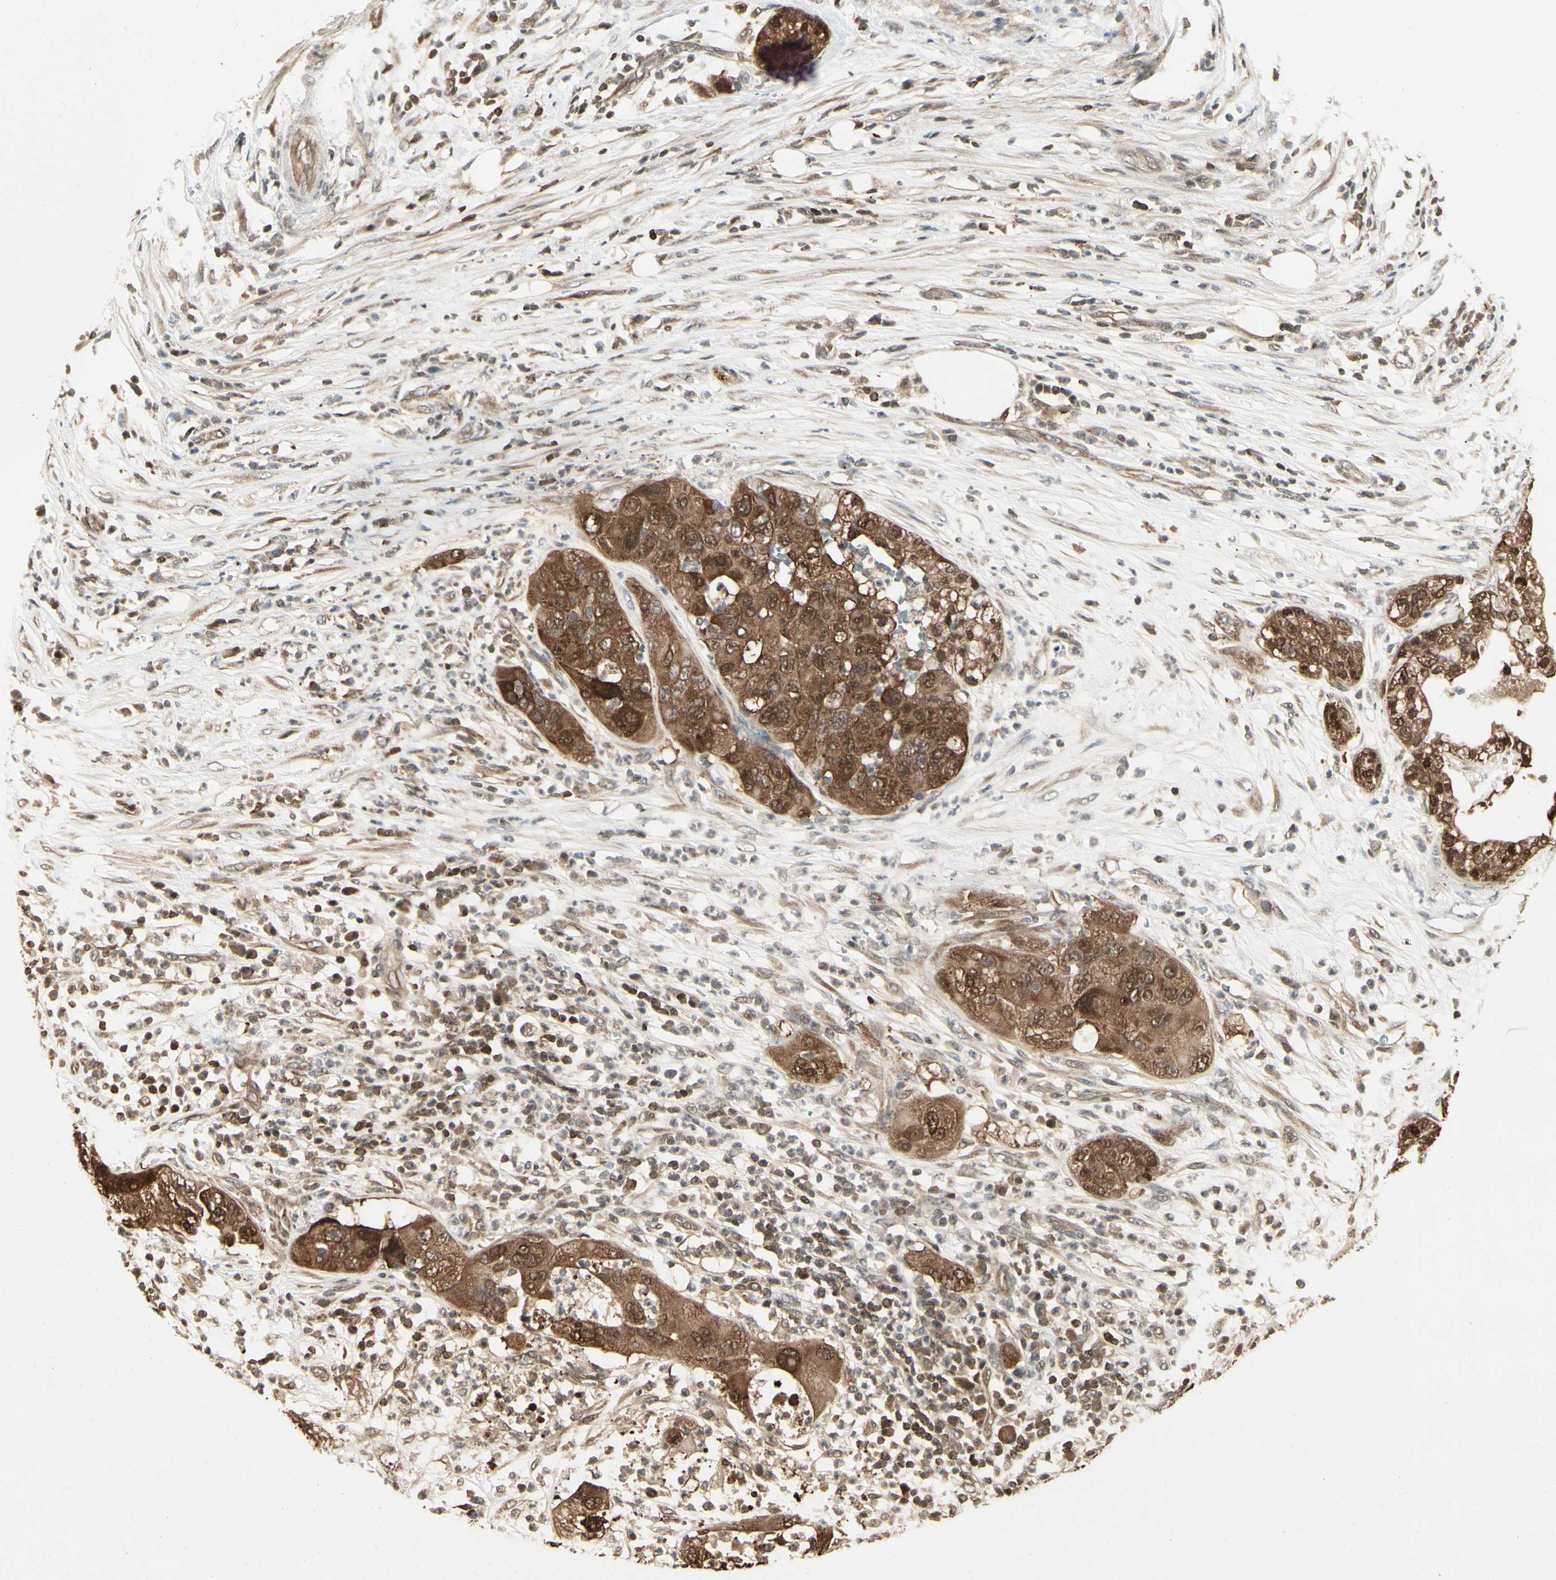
{"staining": {"intensity": "strong", "quantity": ">75%", "location": "cytoplasmic/membranous,nuclear"}, "tissue": "pancreatic cancer", "cell_type": "Tumor cells", "image_type": "cancer", "snomed": [{"axis": "morphology", "description": "Adenocarcinoma, NOS"}, {"axis": "topography", "description": "Pancreas"}], "caption": "Immunohistochemical staining of pancreatic cancer demonstrates high levels of strong cytoplasmic/membranous and nuclear protein positivity in approximately >75% of tumor cells. The staining was performed using DAB (3,3'-diaminobenzidine), with brown indicating positive protein expression. Nuclei are stained blue with hematoxylin.", "gene": "YWHAQ", "patient": {"sex": "female", "age": 78}}